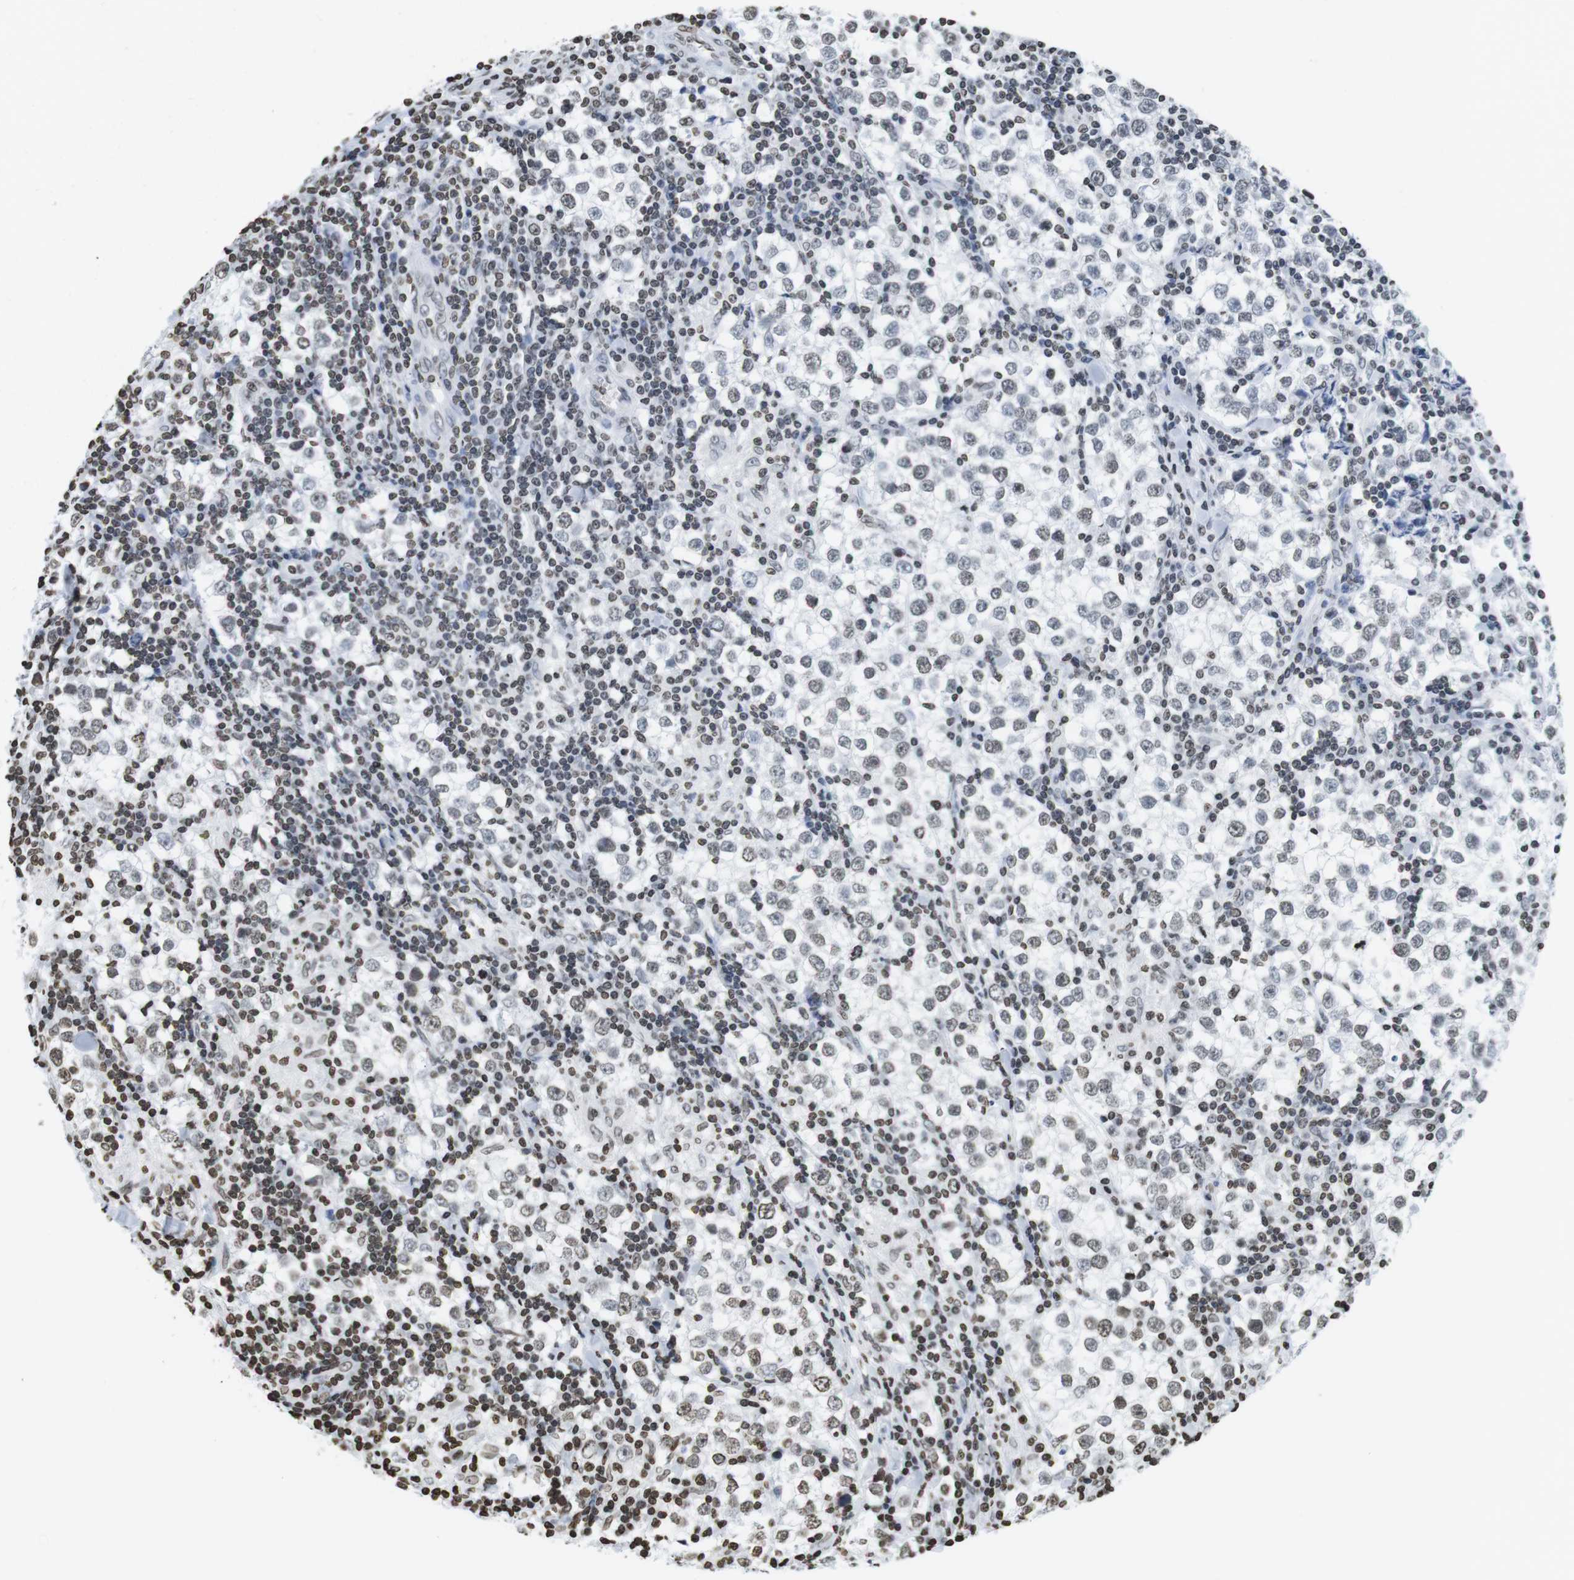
{"staining": {"intensity": "weak", "quantity": "<25%", "location": "nuclear"}, "tissue": "testis cancer", "cell_type": "Tumor cells", "image_type": "cancer", "snomed": [{"axis": "morphology", "description": "Seminoma, NOS"}, {"axis": "morphology", "description": "Carcinoma, Embryonal, NOS"}, {"axis": "topography", "description": "Testis"}], "caption": "There is no significant staining in tumor cells of testis cancer.", "gene": "BSX", "patient": {"sex": "male", "age": 36}}